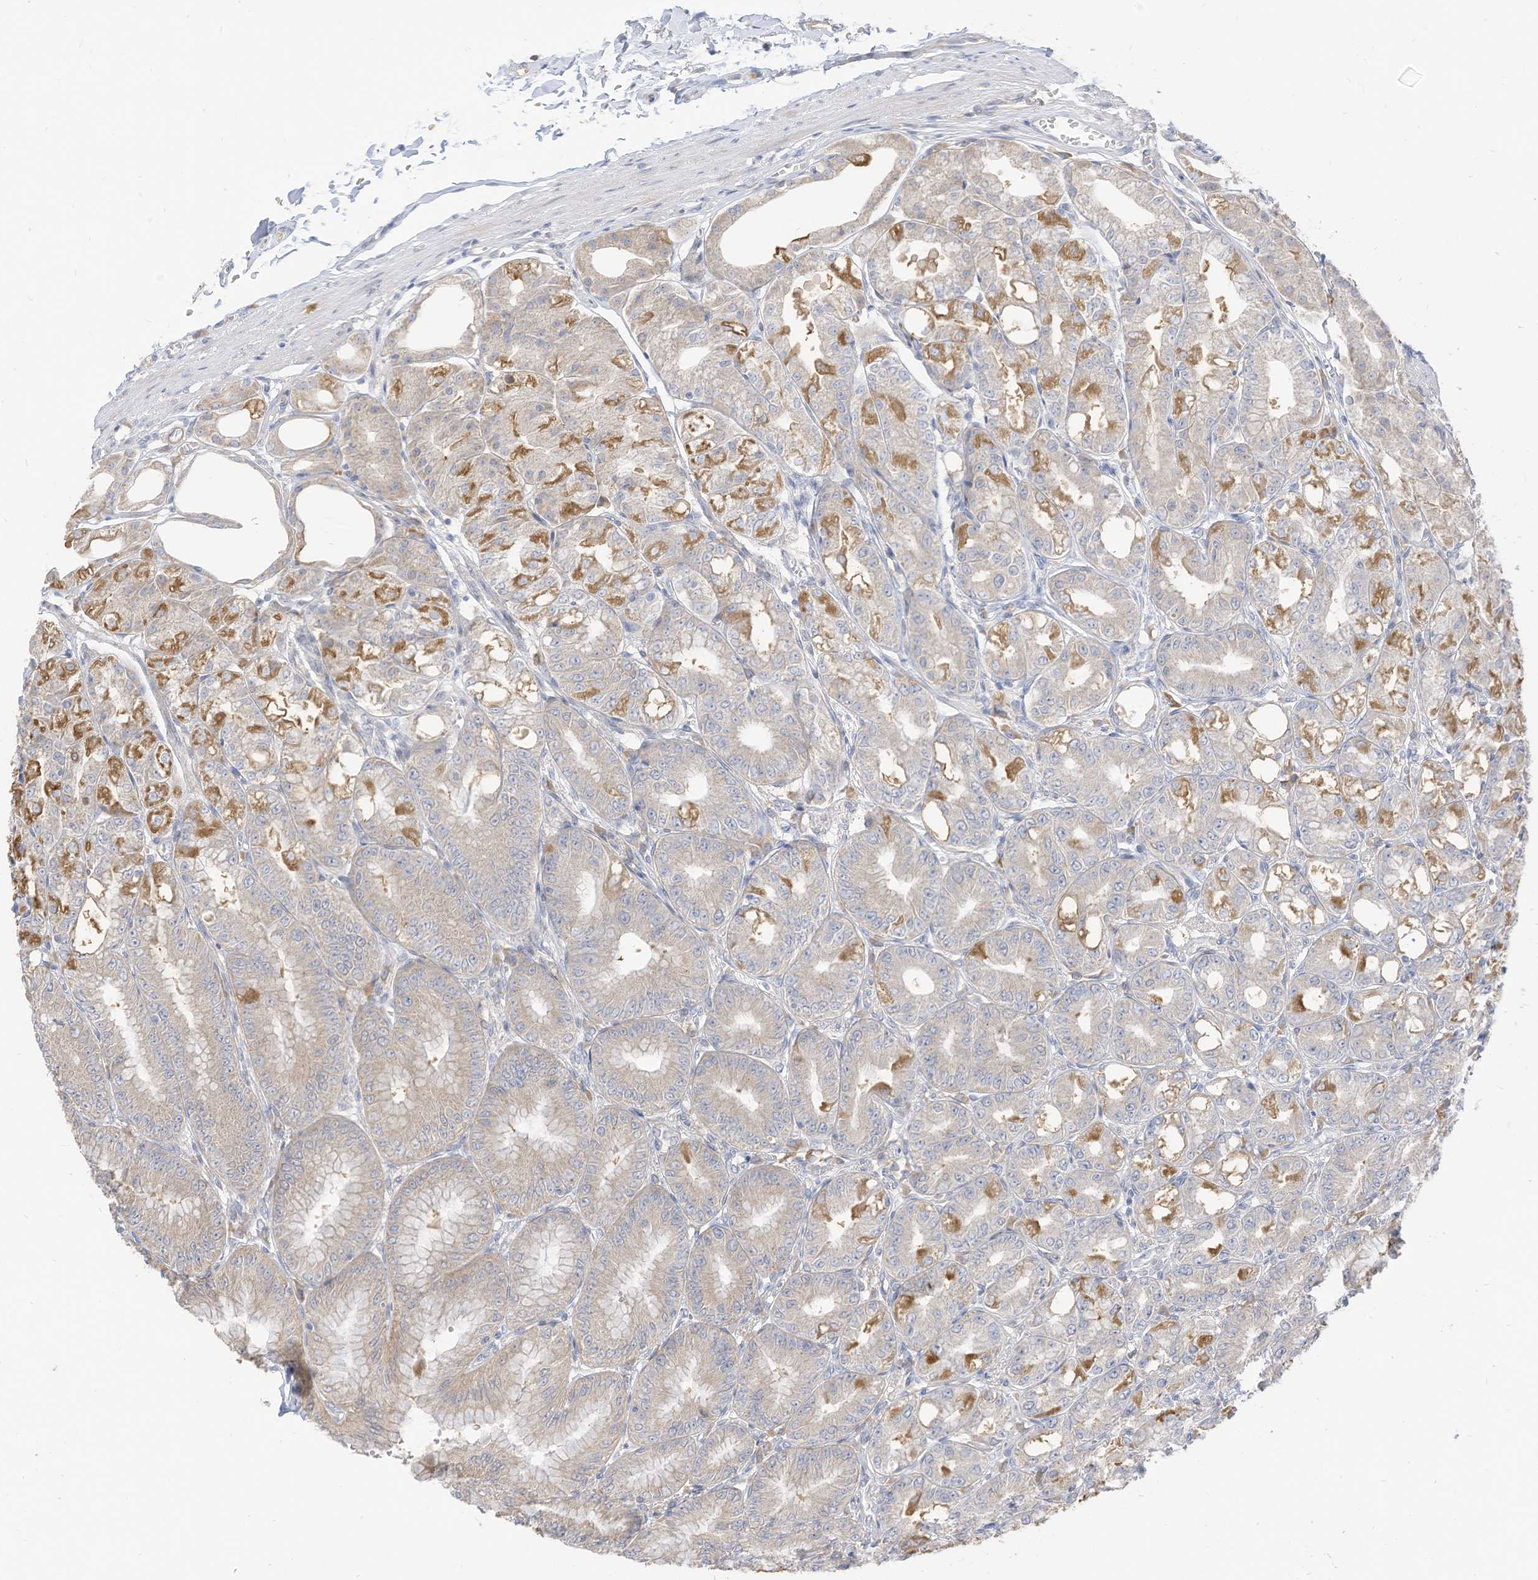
{"staining": {"intensity": "moderate", "quantity": "25%-75%", "location": "cytoplasmic/membranous"}, "tissue": "stomach", "cell_type": "Glandular cells", "image_type": "normal", "snomed": [{"axis": "morphology", "description": "Normal tissue, NOS"}, {"axis": "topography", "description": "Stomach, lower"}], "caption": "A brown stain labels moderate cytoplasmic/membranous expression of a protein in glandular cells of normal stomach.", "gene": "ATP13A1", "patient": {"sex": "male", "age": 71}}